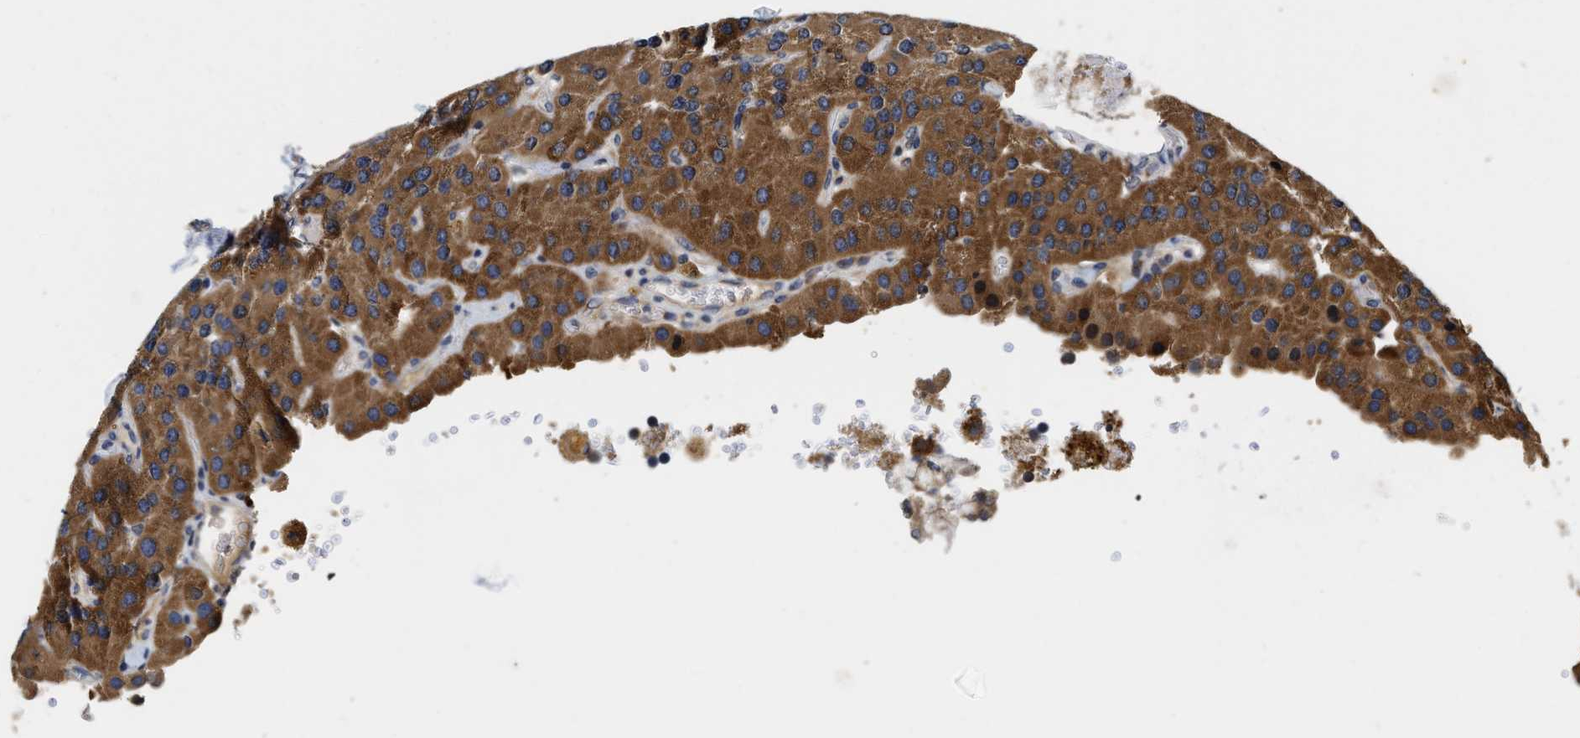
{"staining": {"intensity": "strong", "quantity": "<25%", "location": "cytoplasmic/membranous"}, "tissue": "parathyroid gland", "cell_type": "Glandular cells", "image_type": "normal", "snomed": [{"axis": "morphology", "description": "Normal tissue, NOS"}, {"axis": "morphology", "description": "Adenoma, NOS"}, {"axis": "topography", "description": "Parathyroid gland"}], "caption": "This micrograph displays benign parathyroid gland stained with immunohistochemistry (IHC) to label a protein in brown. The cytoplasmic/membranous of glandular cells show strong positivity for the protein. Nuclei are counter-stained blue.", "gene": "SCYL2", "patient": {"sex": "female", "age": 86}}